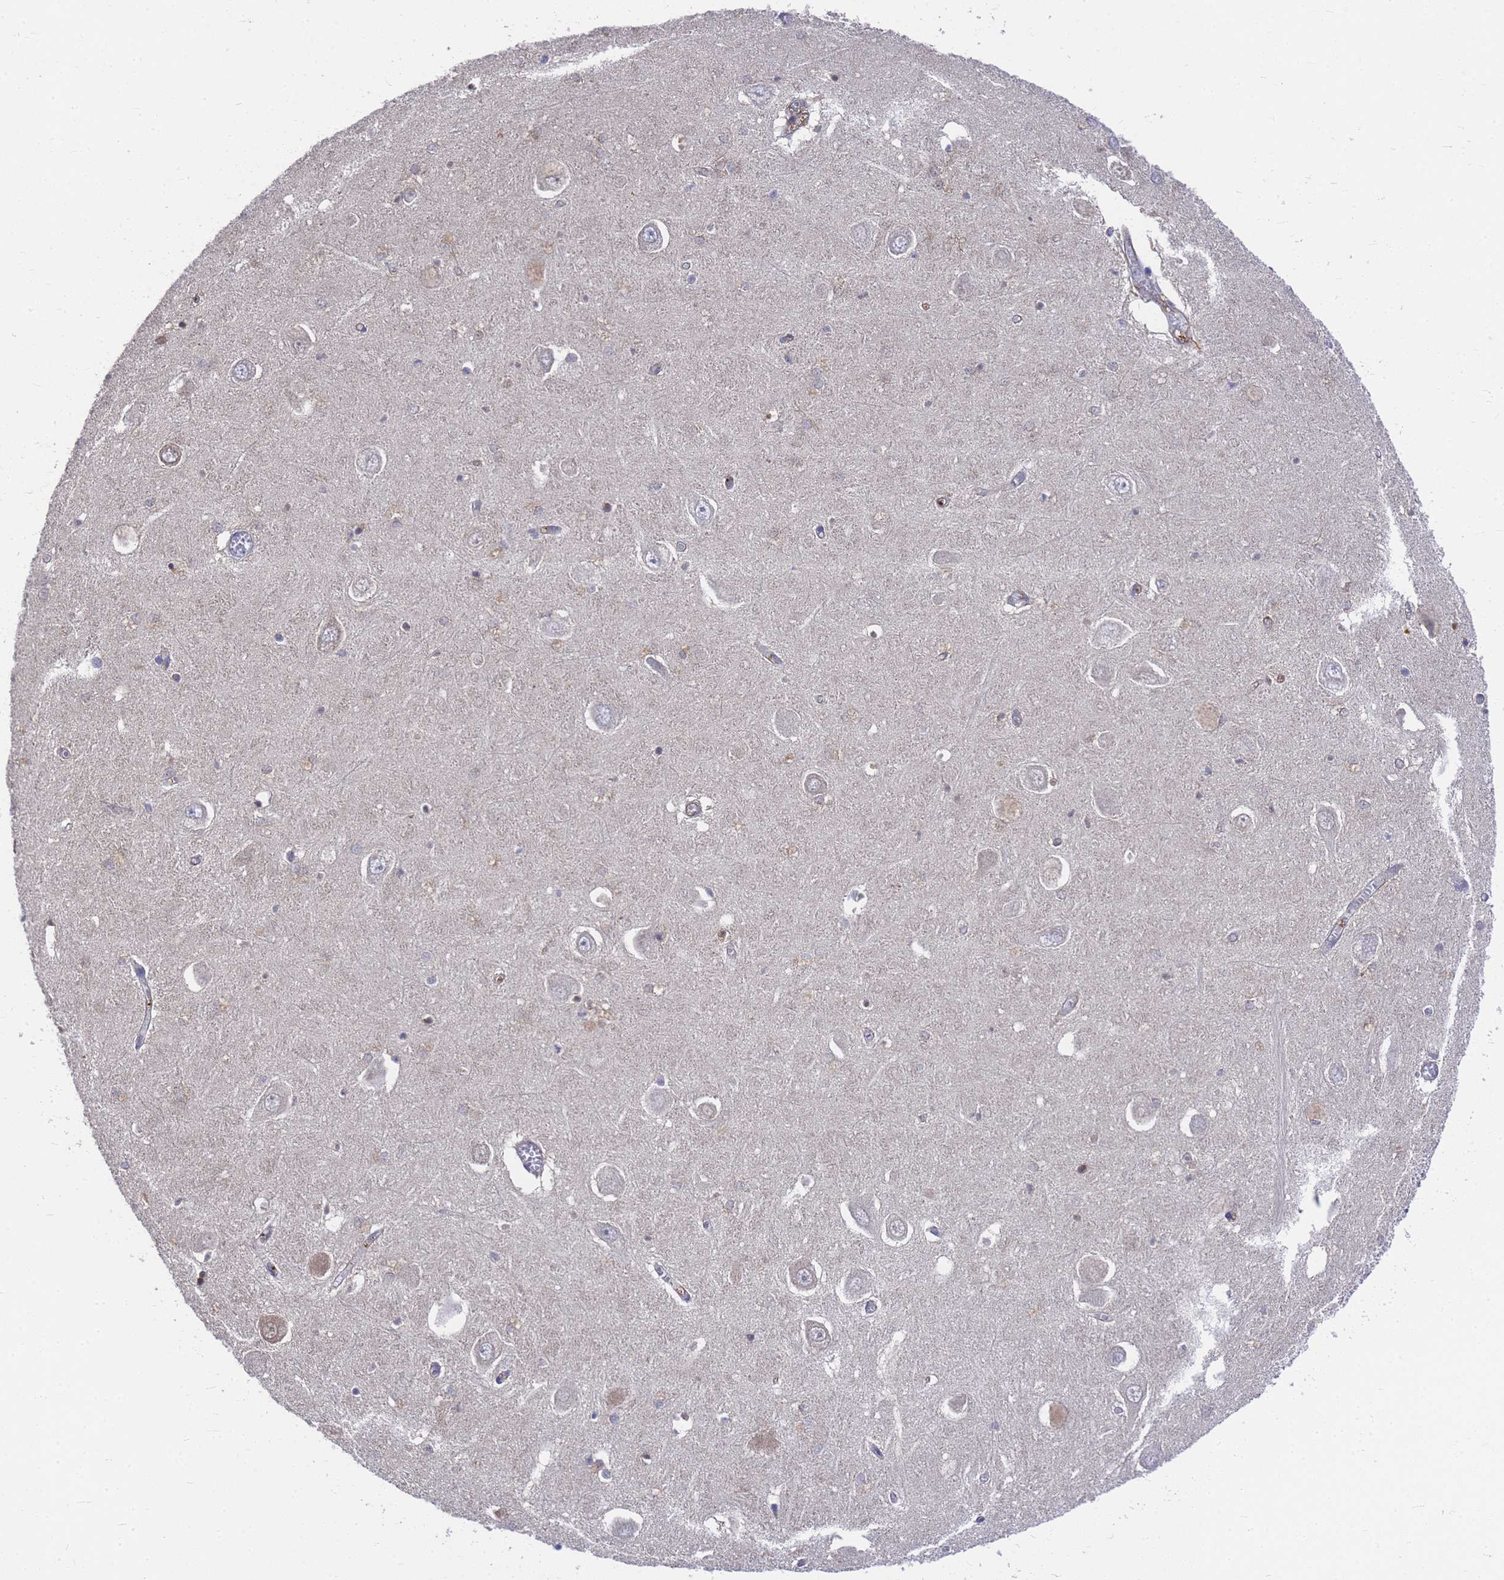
{"staining": {"intensity": "weak", "quantity": "<25%", "location": "cytoplasmic/membranous"}, "tissue": "hippocampus", "cell_type": "Glial cells", "image_type": "normal", "snomed": [{"axis": "morphology", "description": "Normal tissue, NOS"}, {"axis": "topography", "description": "Hippocampus"}], "caption": "Immunohistochemistry (IHC) image of unremarkable hippocampus: hippocampus stained with DAB demonstrates no significant protein positivity in glial cells. (Immunohistochemistry, brightfield microscopy, high magnification).", "gene": "SLC35E2B", "patient": {"sex": "male", "age": 70}}